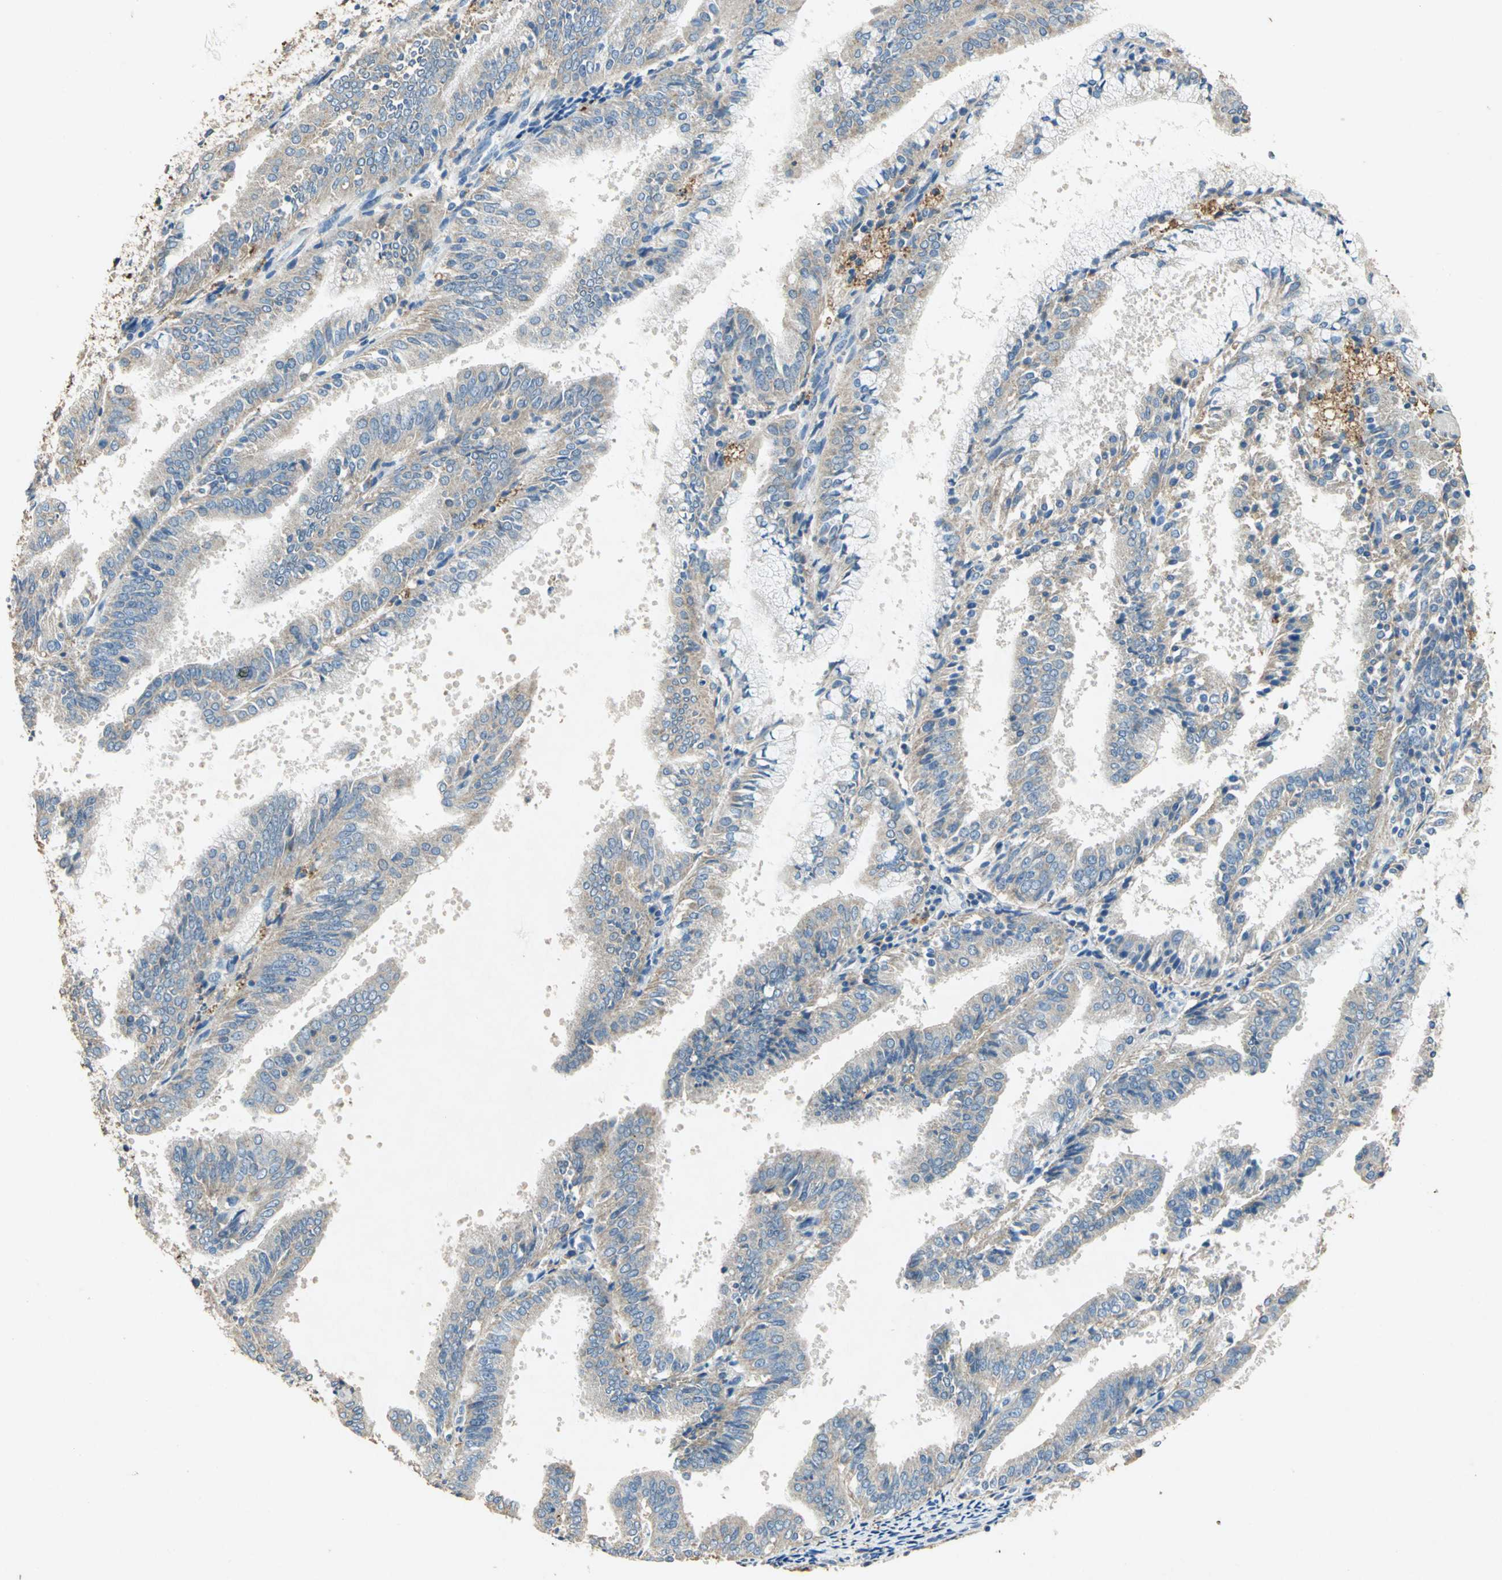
{"staining": {"intensity": "weak", "quantity": ">75%", "location": "cytoplasmic/membranous"}, "tissue": "endometrial cancer", "cell_type": "Tumor cells", "image_type": "cancer", "snomed": [{"axis": "morphology", "description": "Adenocarcinoma, NOS"}, {"axis": "topography", "description": "Endometrium"}], "caption": "The image reveals staining of endometrial cancer, revealing weak cytoplasmic/membranous protein expression (brown color) within tumor cells.", "gene": "ADAMTS5", "patient": {"sex": "female", "age": 63}}